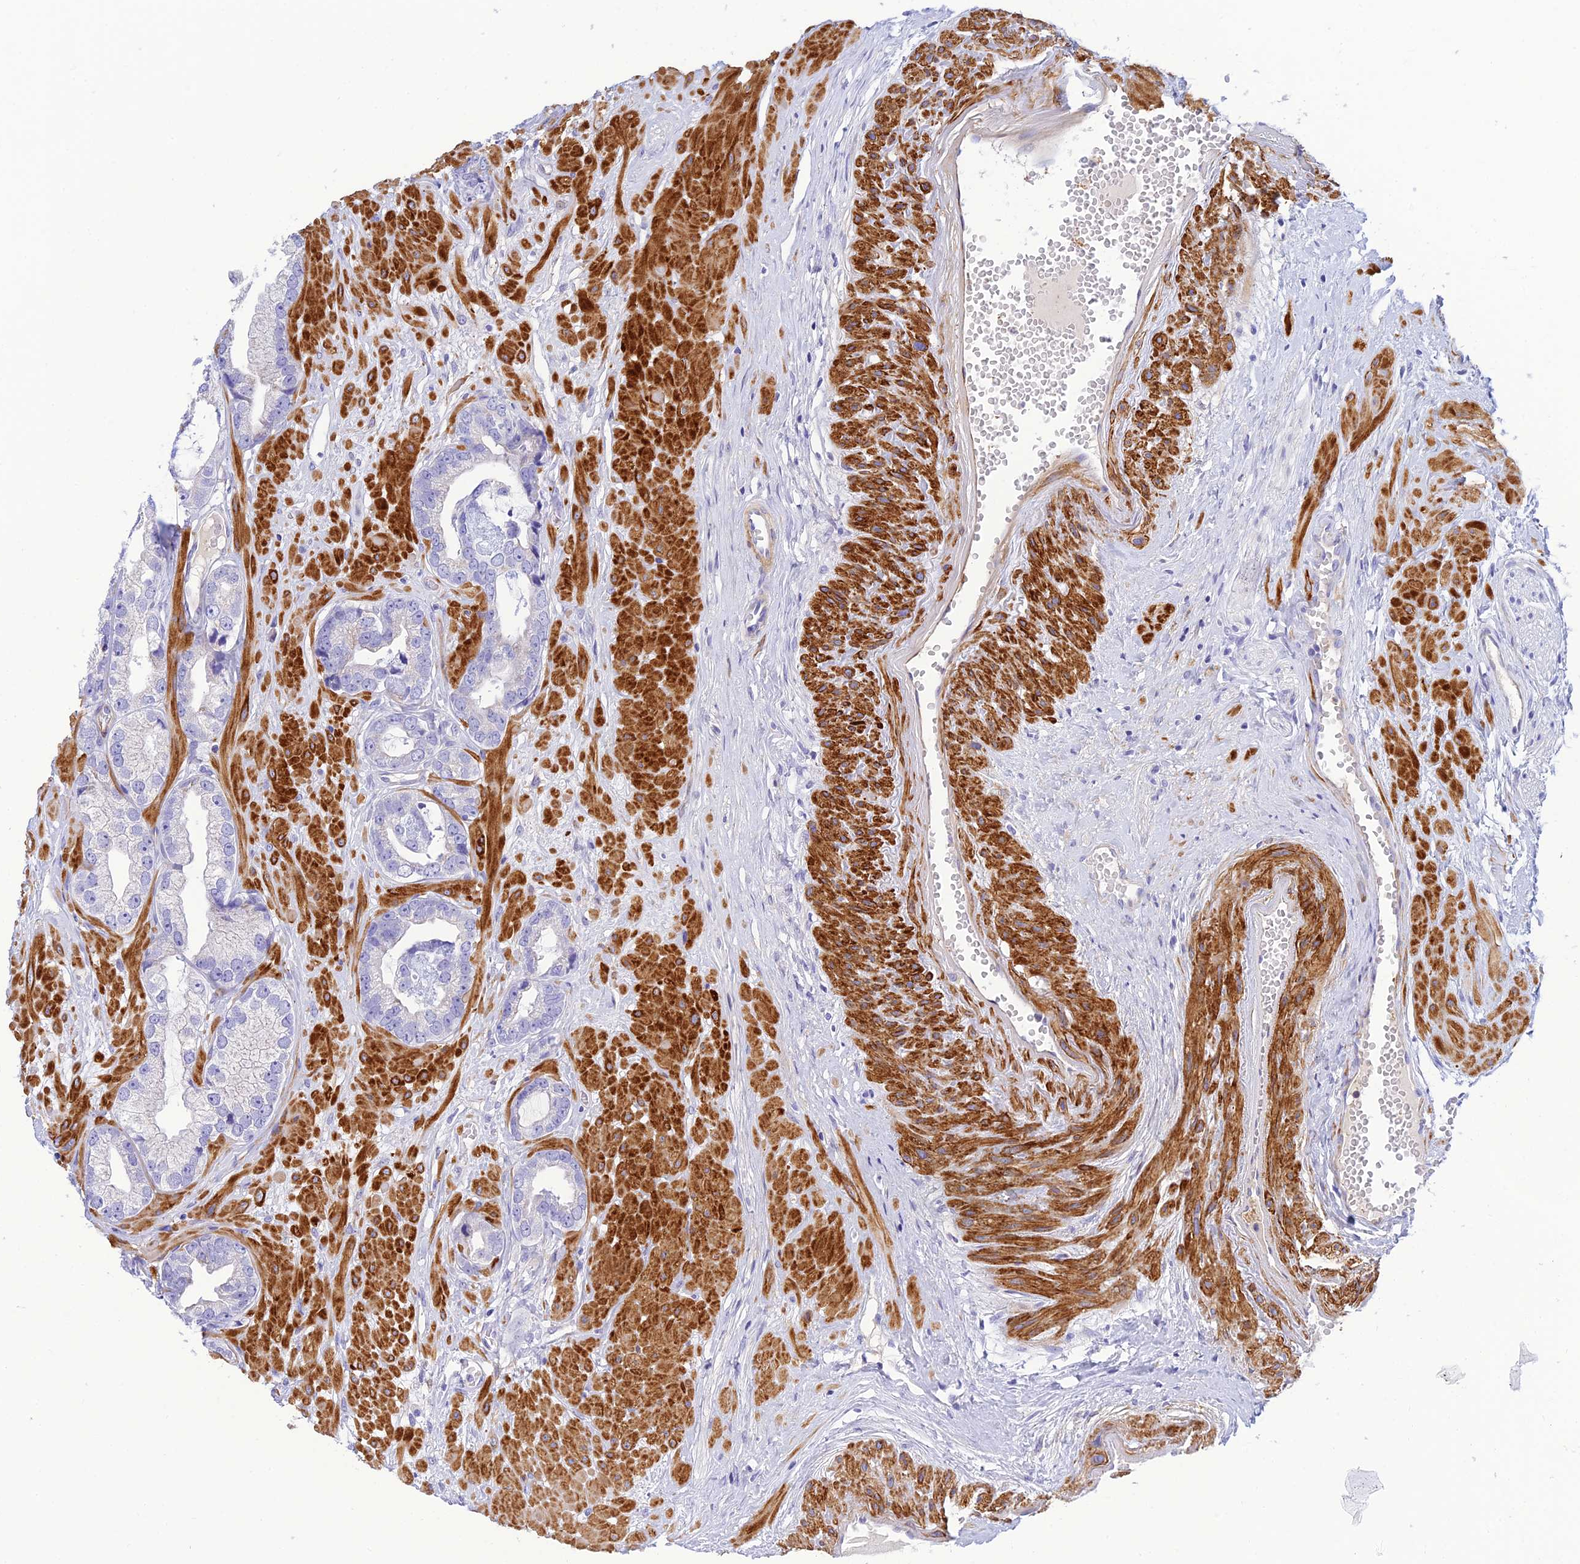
{"staining": {"intensity": "negative", "quantity": "none", "location": "none"}, "tissue": "prostate cancer", "cell_type": "Tumor cells", "image_type": "cancer", "snomed": [{"axis": "morphology", "description": "Adenocarcinoma, Low grade"}, {"axis": "topography", "description": "Prostate"}], "caption": "This is a micrograph of immunohistochemistry staining of prostate low-grade adenocarcinoma, which shows no staining in tumor cells.", "gene": "ZDHHC16", "patient": {"sex": "male", "age": 64}}